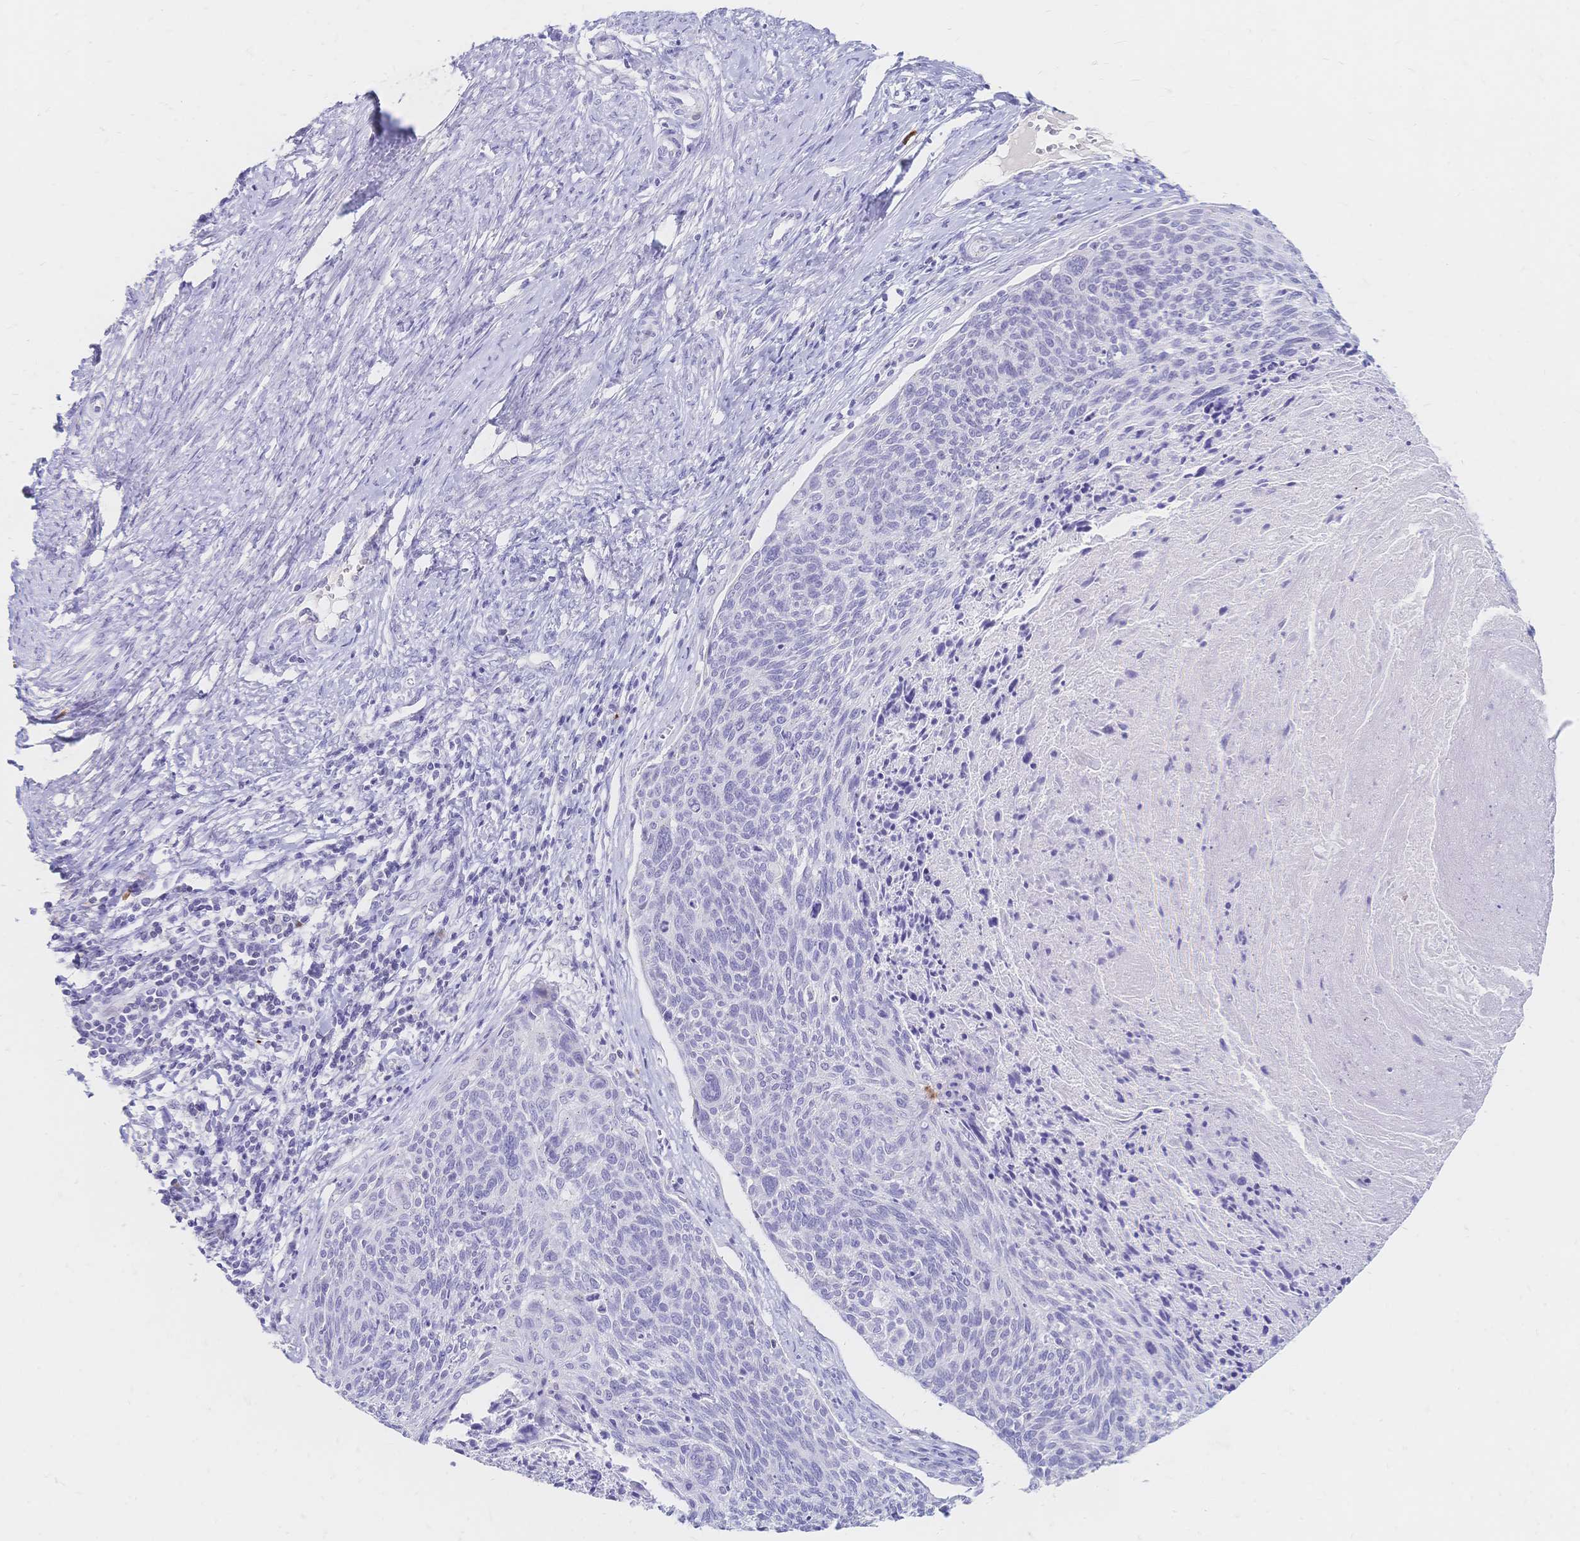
{"staining": {"intensity": "negative", "quantity": "none", "location": "none"}, "tissue": "cervical cancer", "cell_type": "Tumor cells", "image_type": "cancer", "snomed": [{"axis": "morphology", "description": "Squamous cell carcinoma, NOS"}, {"axis": "topography", "description": "Cervix"}], "caption": "An IHC histopathology image of cervical cancer (squamous cell carcinoma) is shown. There is no staining in tumor cells of cervical cancer (squamous cell carcinoma).", "gene": "PSORS1C2", "patient": {"sex": "female", "age": 49}}